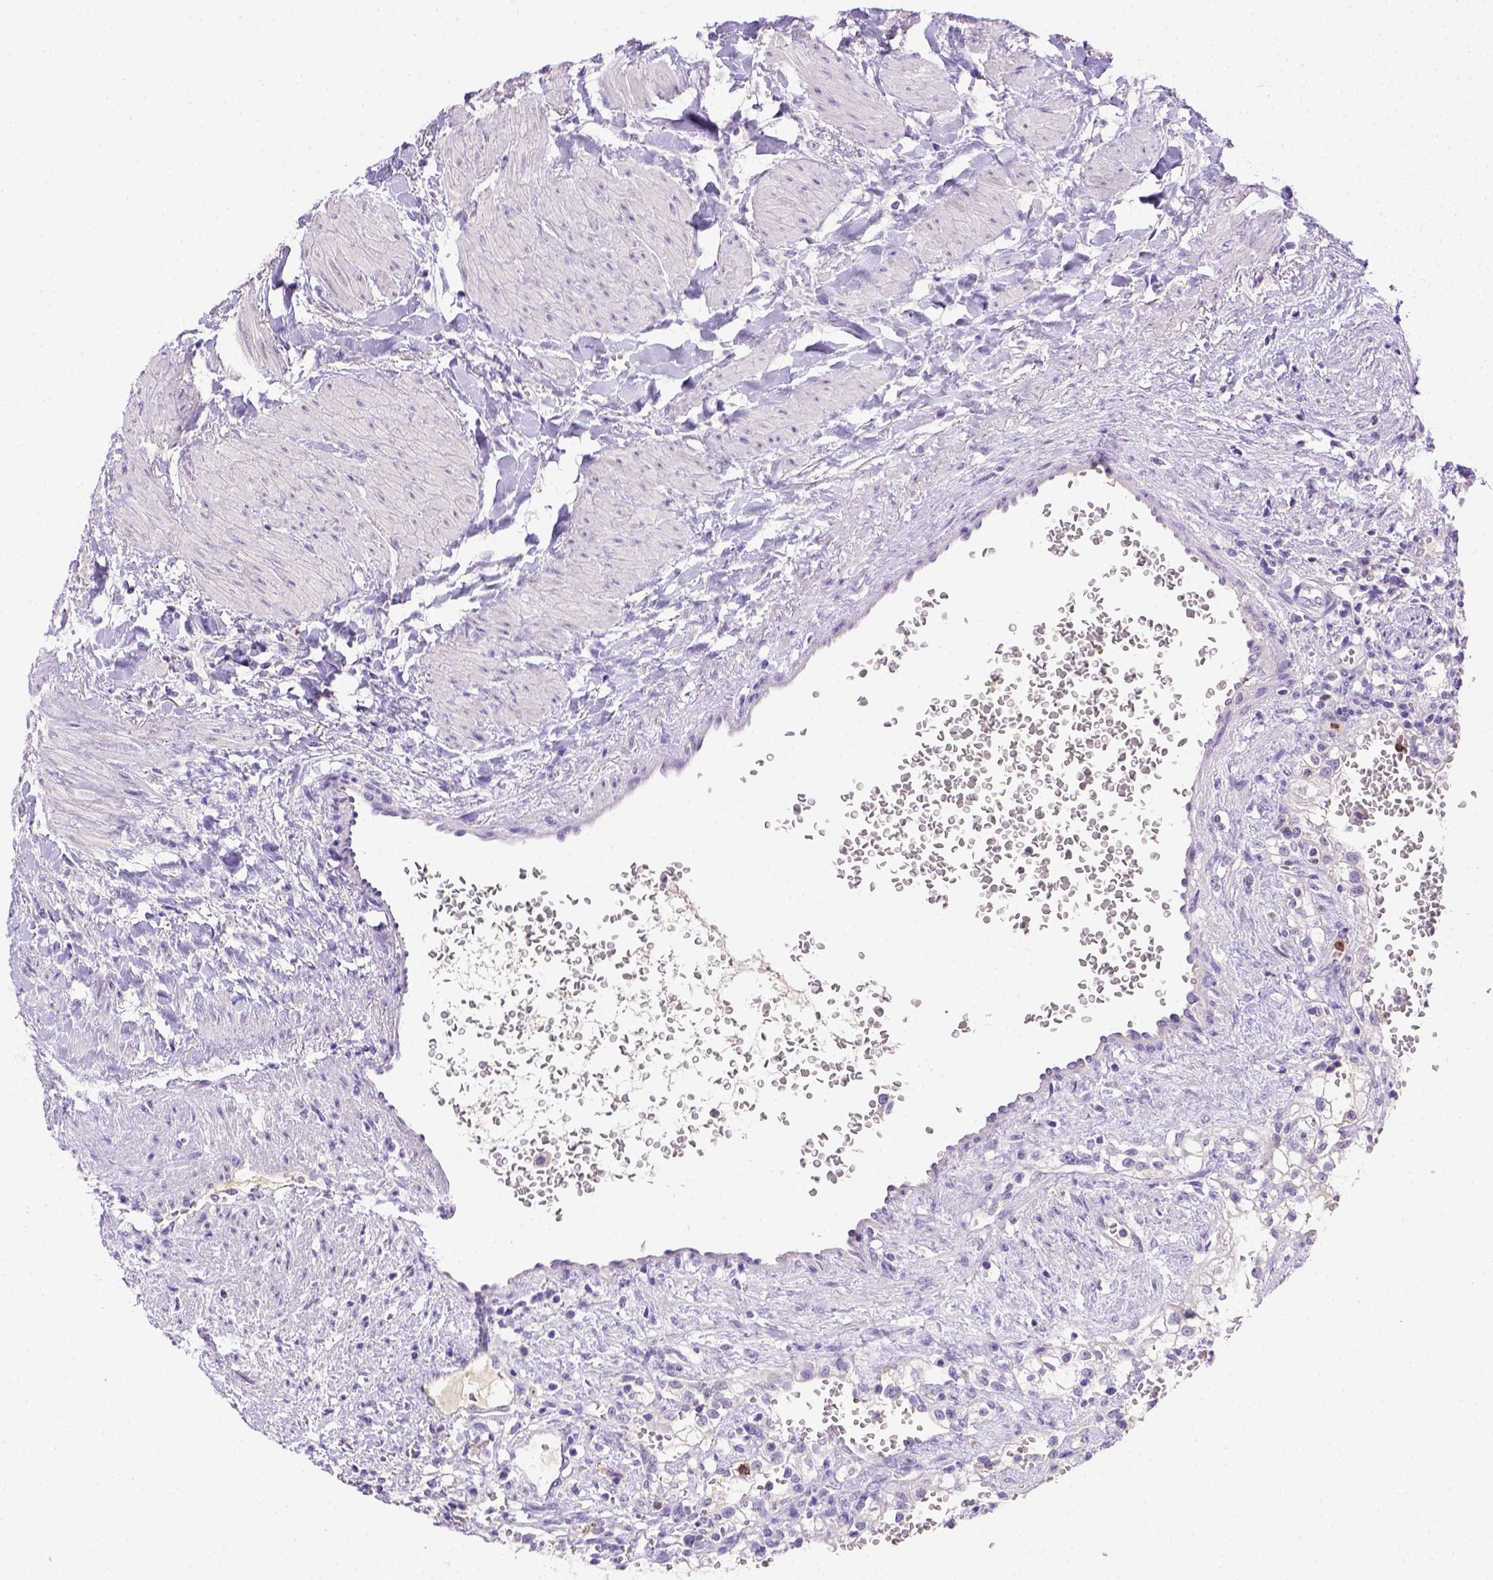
{"staining": {"intensity": "negative", "quantity": "none", "location": "none"}, "tissue": "renal cancer", "cell_type": "Tumor cells", "image_type": "cancer", "snomed": [{"axis": "morphology", "description": "Adenocarcinoma, NOS"}, {"axis": "topography", "description": "Kidney"}], "caption": "This is an immunohistochemistry image of renal cancer (adenocarcinoma). There is no expression in tumor cells.", "gene": "B3GAT1", "patient": {"sex": "female", "age": 74}}